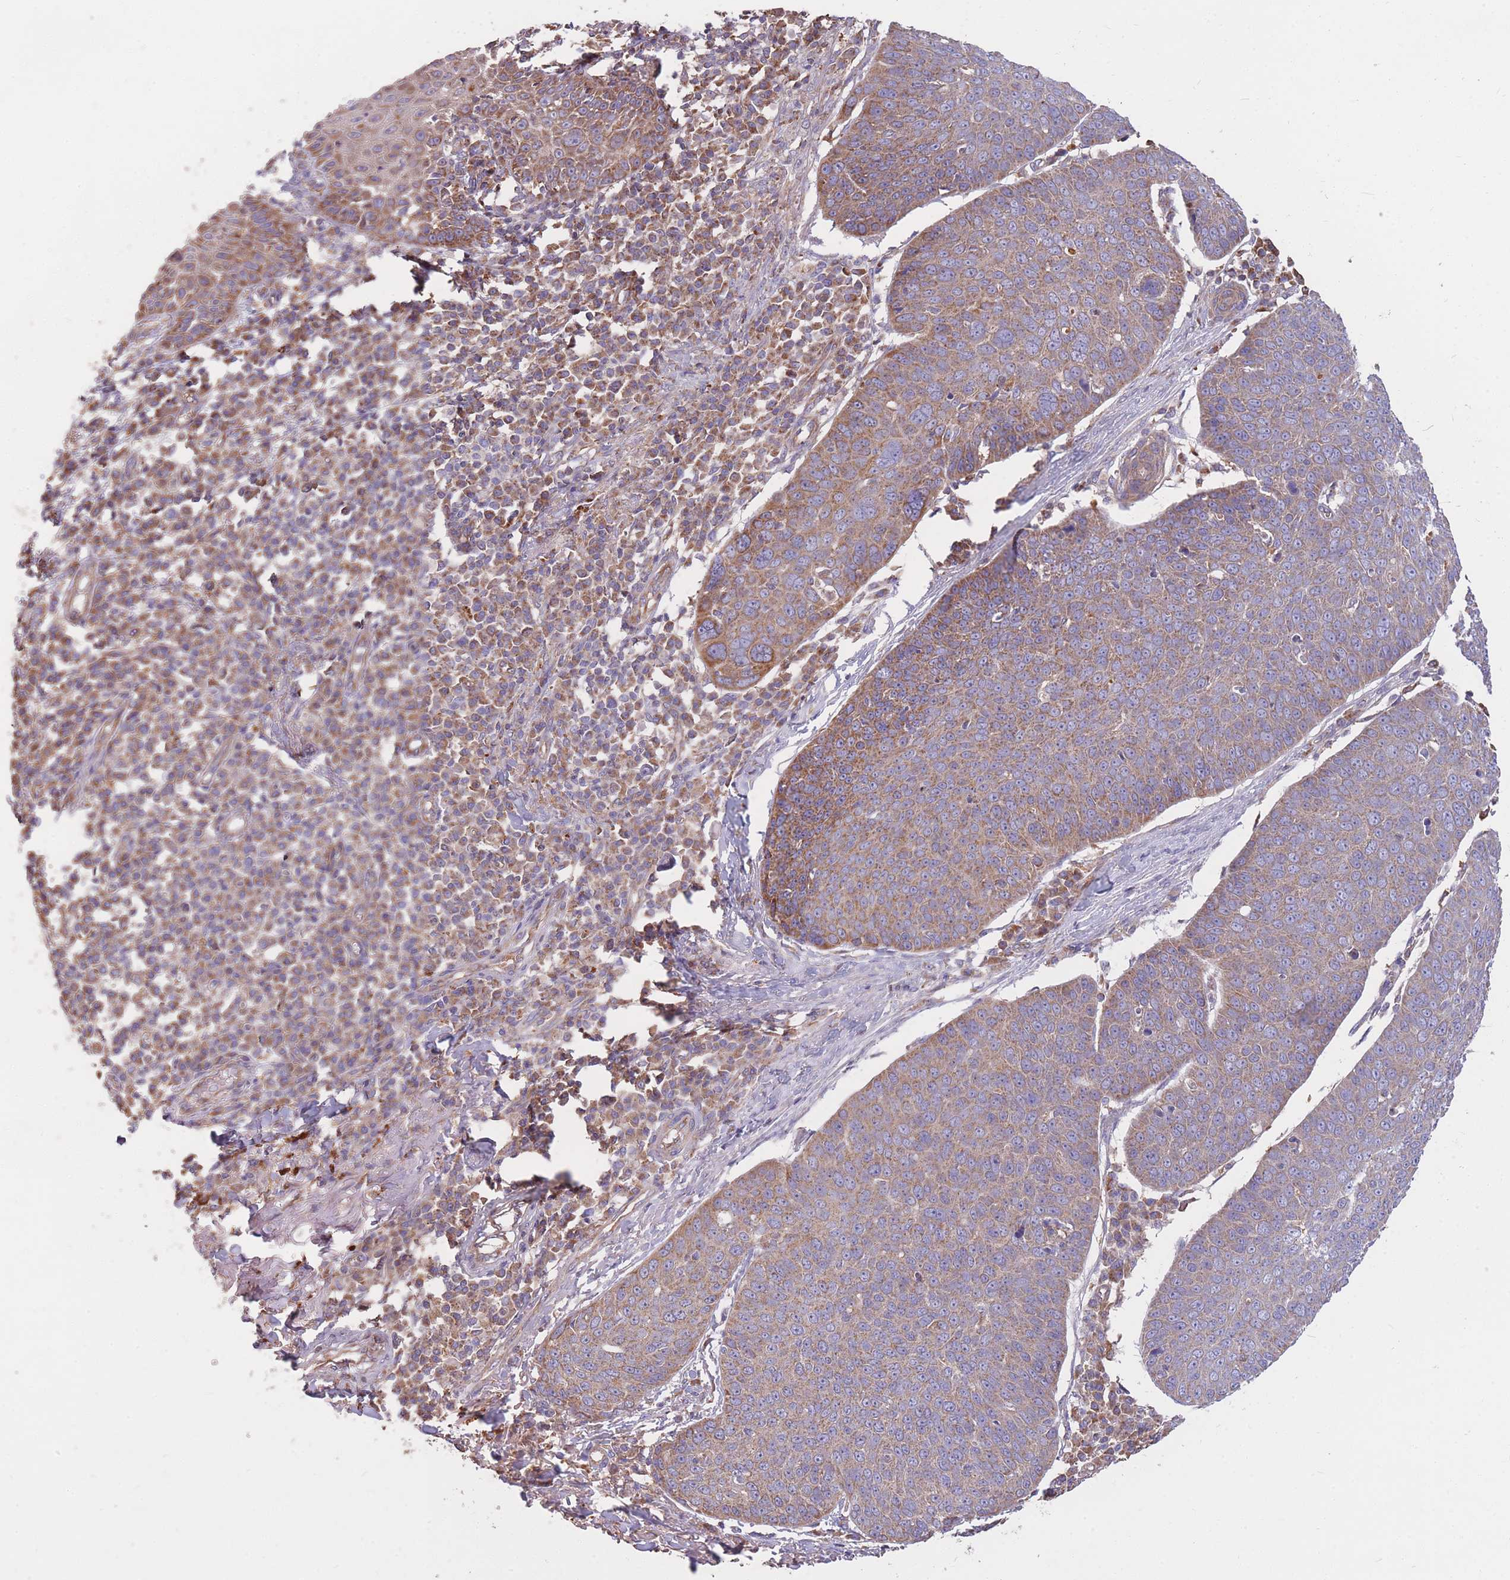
{"staining": {"intensity": "moderate", "quantity": ">75%", "location": "cytoplasmic/membranous"}, "tissue": "skin cancer", "cell_type": "Tumor cells", "image_type": "cancer", "snomed": [{"axis": "morphology", "description": "Squamous cell carcinoma, NOS"}, {"axis": "topography", "description": "Skin"}], "caption": "A micrograph of skin cancer stained for a protein demonstrates moderate cytoplasmic/membranous brown staining in tumor cells.", "gene": "PTPMT1", "patient": {"sex": "male", "age": 71}}